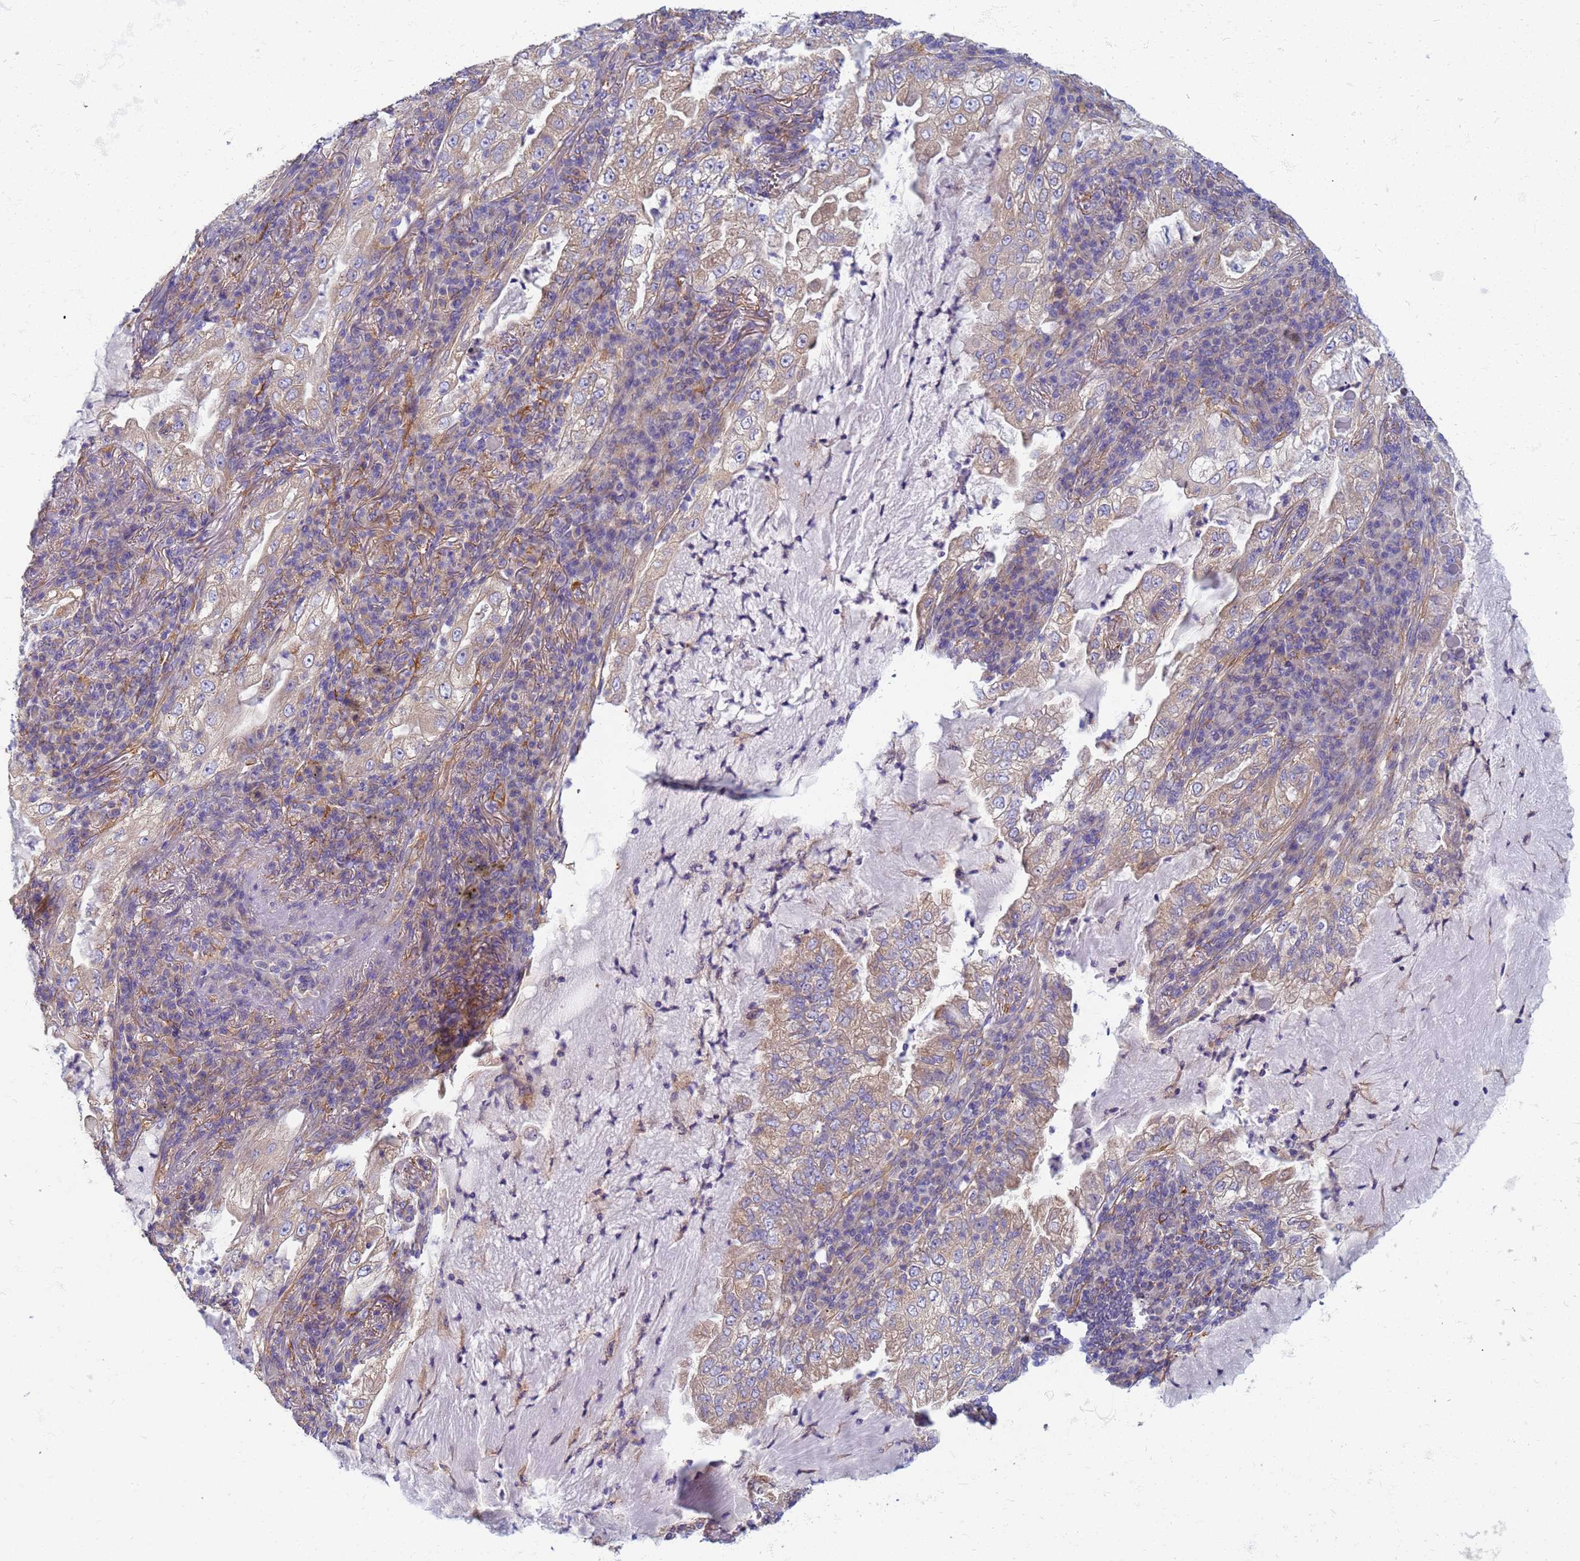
{"staining": {"intensity": "weak", "quantity": ">75%", "location": "cytoplasmic/membranous"}, "tissue": "lung cancer", "cell_type": "Tumor cells", "image_type": "cancer", "snomed": [{"axis": "morphology", "description": "Adenocarcinoma, NOS"}, {"axis": "topography", "description": "Lung"}], "caption": "IHC histopathology image of lung cancer stained for a protein (brown), which displays low levels of weak cytoplasmic/membranous positivity in approximately >75% of tumor cells.", "gene": "EEA1", "patient": {"sex": "female", "age": 73}}